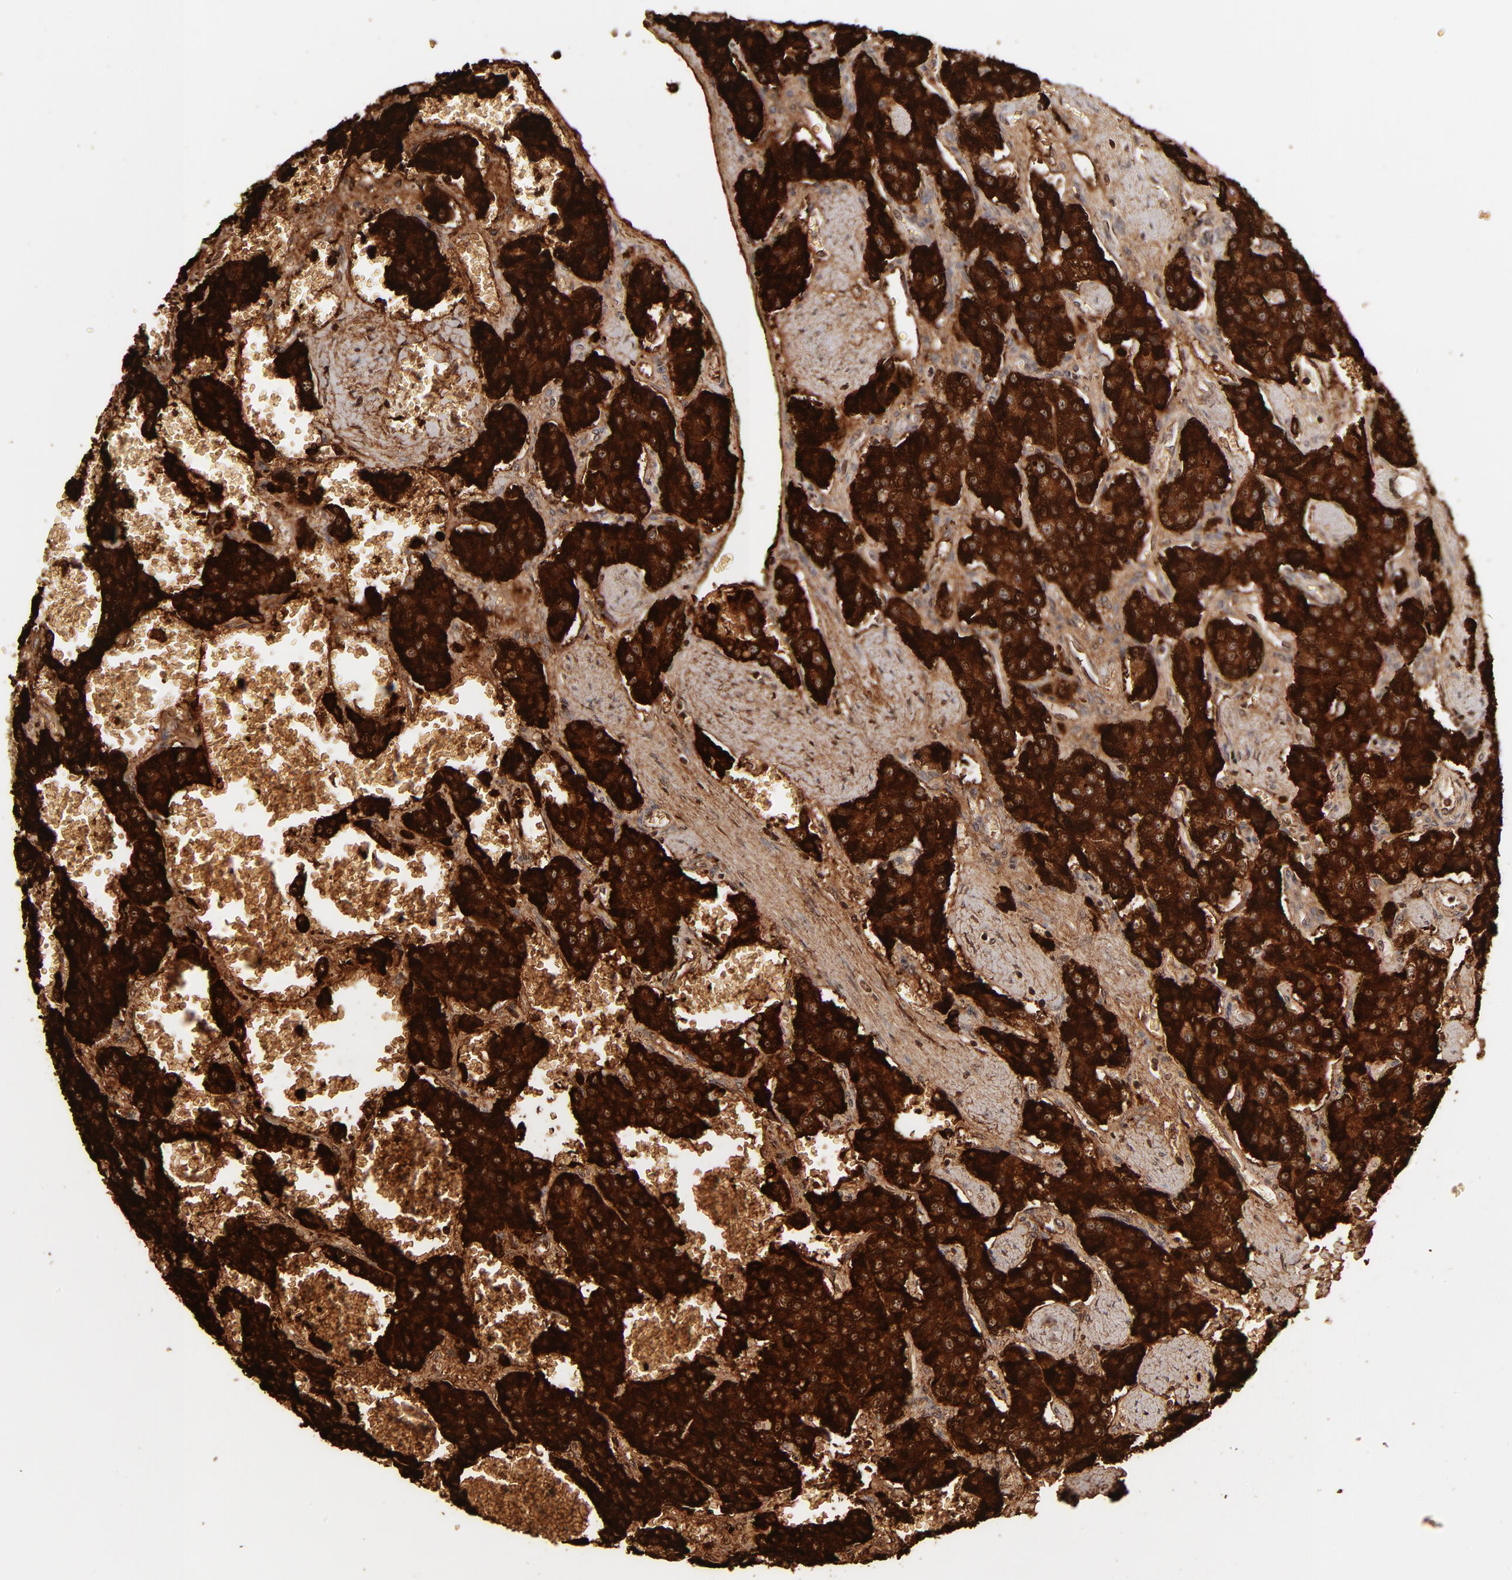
{"staining": {"intensity": "strong", "quantity": ">75%", "location": "cytoplasmic/membranous"}, "tissue": "carcinoid", "cell_type": "Tumor cells", "image_type": "cancer", "snomed": [{"axis": "morphology", "description": "Carcinoid, malignant, NOS"}, {"axis": "topography", "description": "Small intestine"}], "caption": "This histopathology image demonstrates carcinoid stained with IHC to label a protein in brown. The cytoplasmic/membranous of tumor cells show strong positivity for the protein. Nuclei are counter-stained blue.", "gene": "KHNYN", "patient": {"sex": "male", "age": 52}}